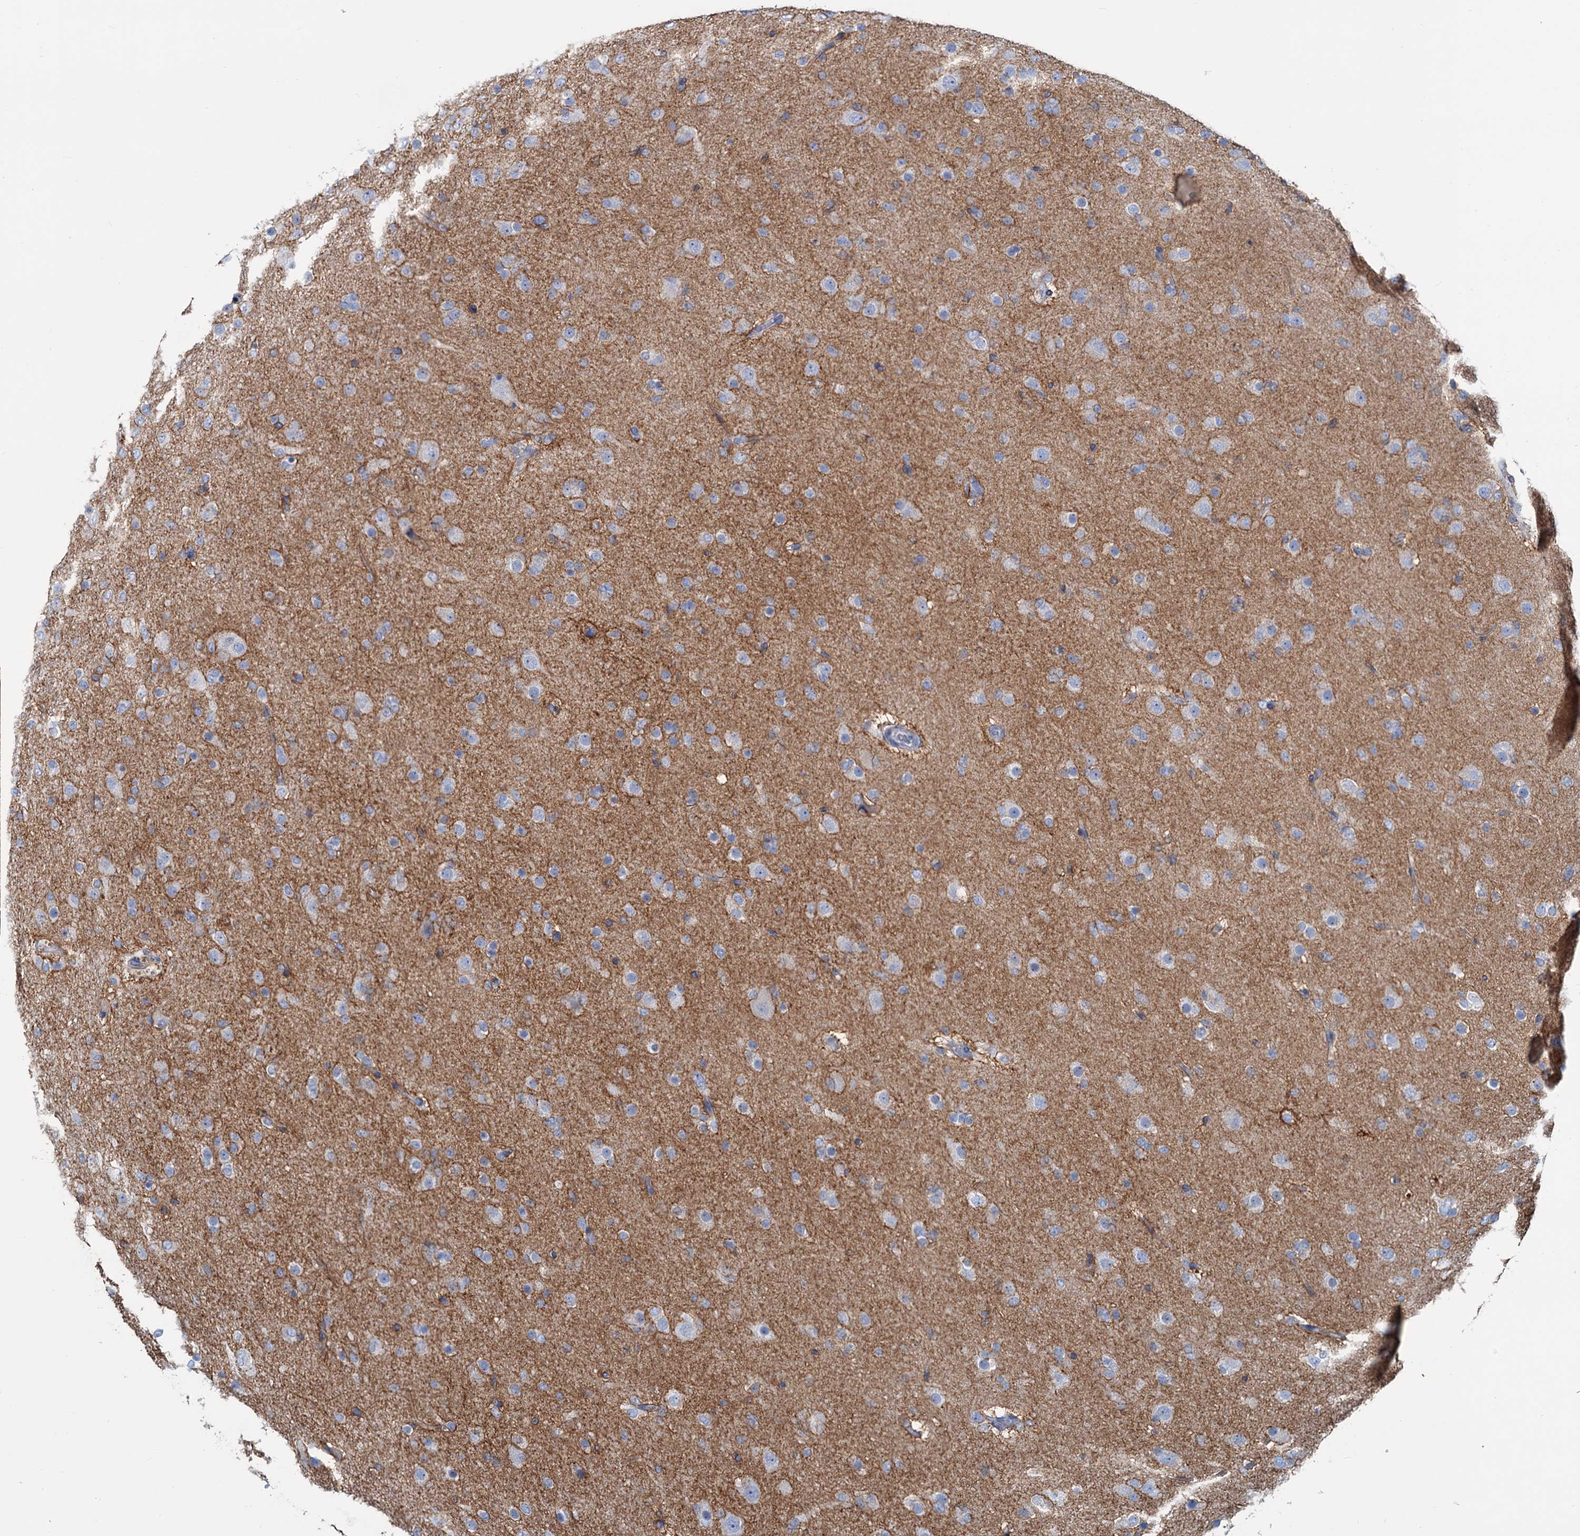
{"staining": {"intensity": "negative", "quantity": "none", "location": "none"}, "tissue": "glioma", "cell_type": "Tumor cells", "image_type": "cancer", "snomed": [{"axis": "morphology", "description": "Glioma, malignant, Low grade"}, {"axis": "topography", "description": "Brain"}], "caption": "Immunohistochemistry of malignant glioma (low-grade) exhibits no expression in tumor cells.", "gene": "SLC1A3", "patient": {"sex": "male", "age": 65}}